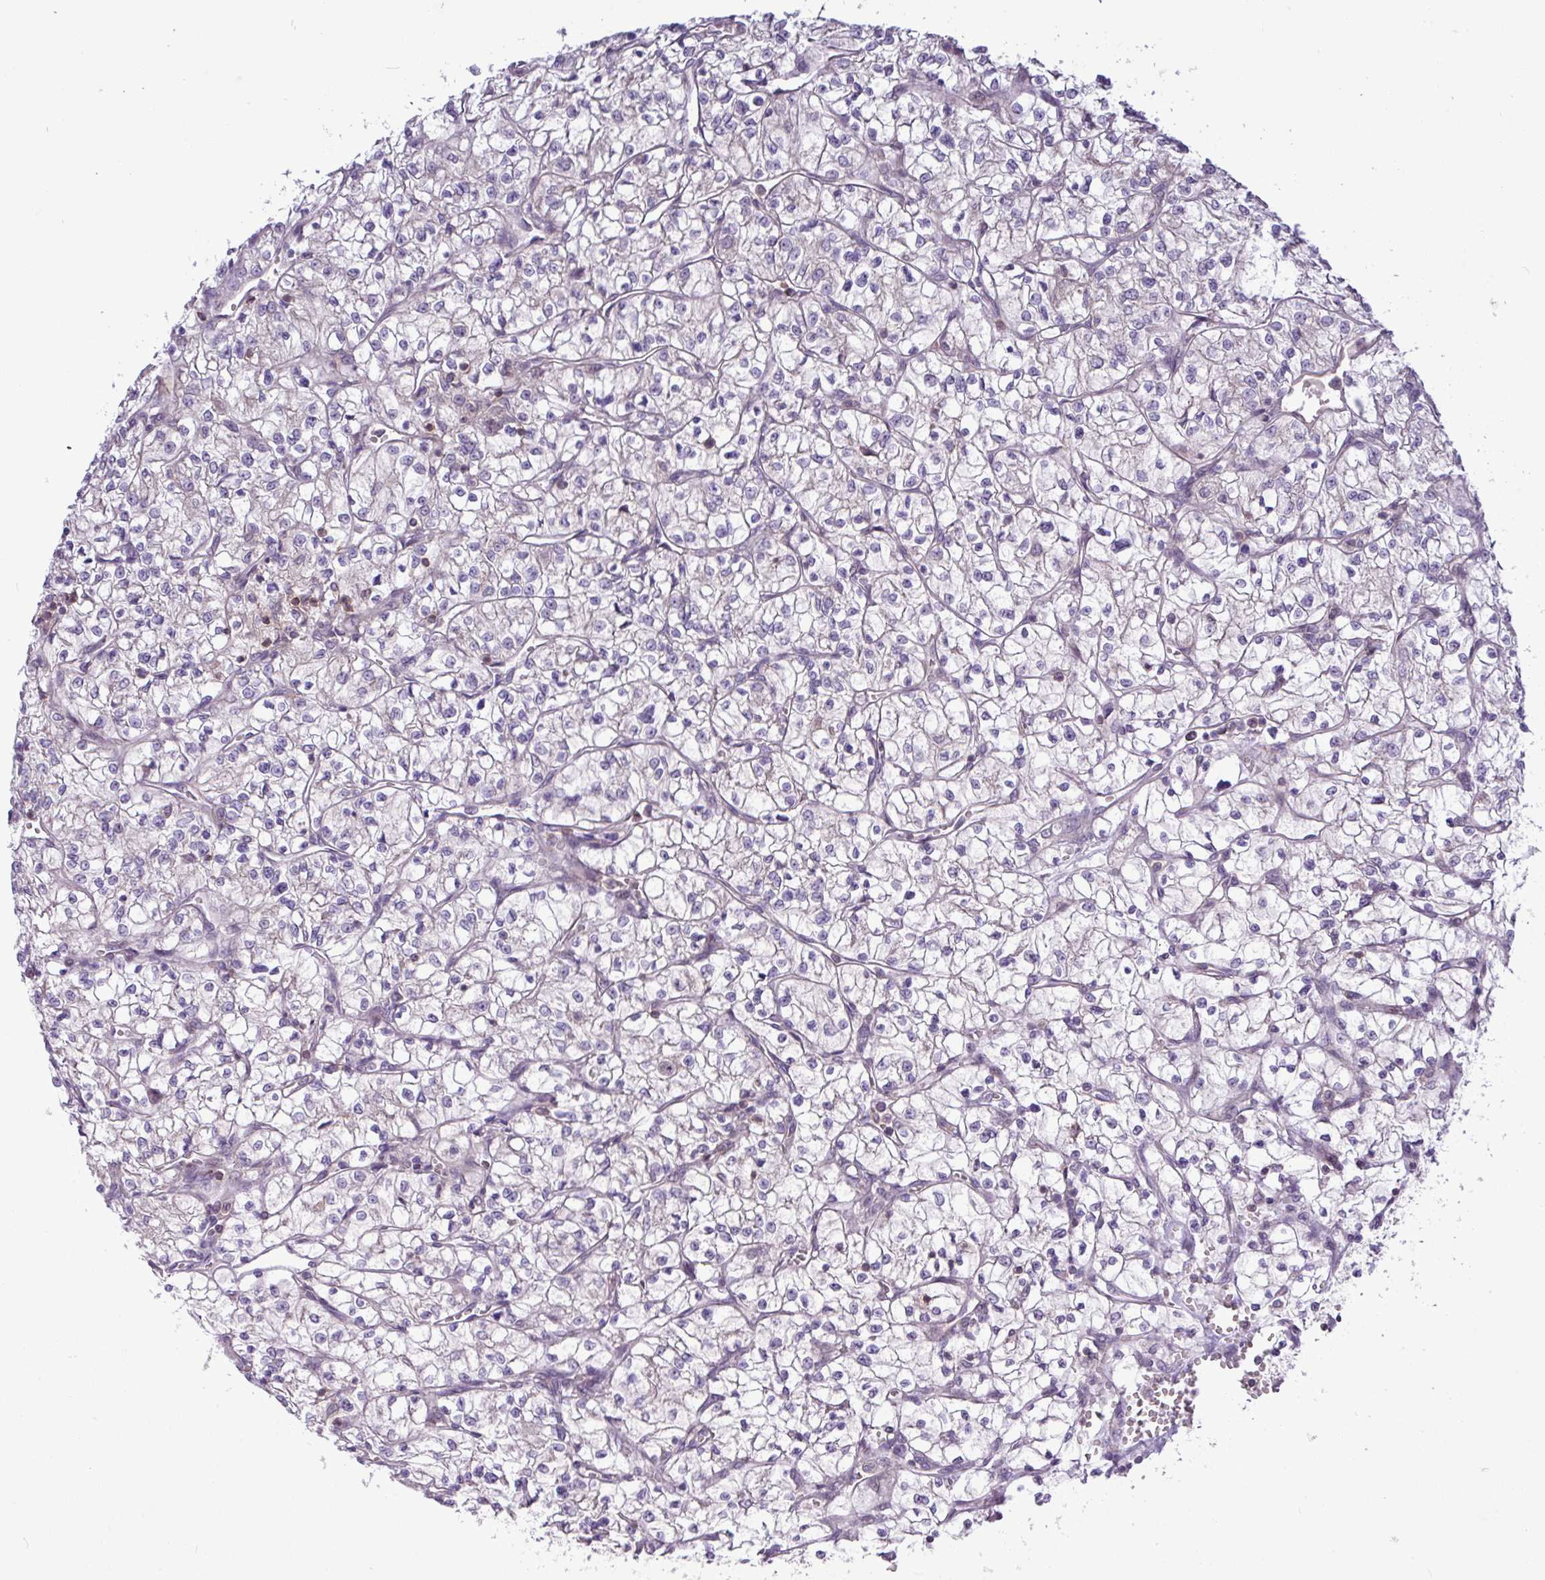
{"staining": {"intensity": "negative", "quantity": "none", "location": "none"}, "tissue": "renal cancer", "cell_type": "Tumor cells", "image_type": "cancer", "snomed": [{"axis": "morphology", "description": "Adenocarcinoma, NOS"}, {"axis": "topography", "description": "Kidney"}], "caption": "A high-resolution histopathology image shows immunohistochemistry (IHC) staining of renal cancer, which displays no significant expression in tumor cells. (DAB (3,3'-diaminobenzidine) IHC visualized using brightfield microscopy, high magnification).", "gene": "RTL3", "patient": {"sex": "female", "age": 64}}